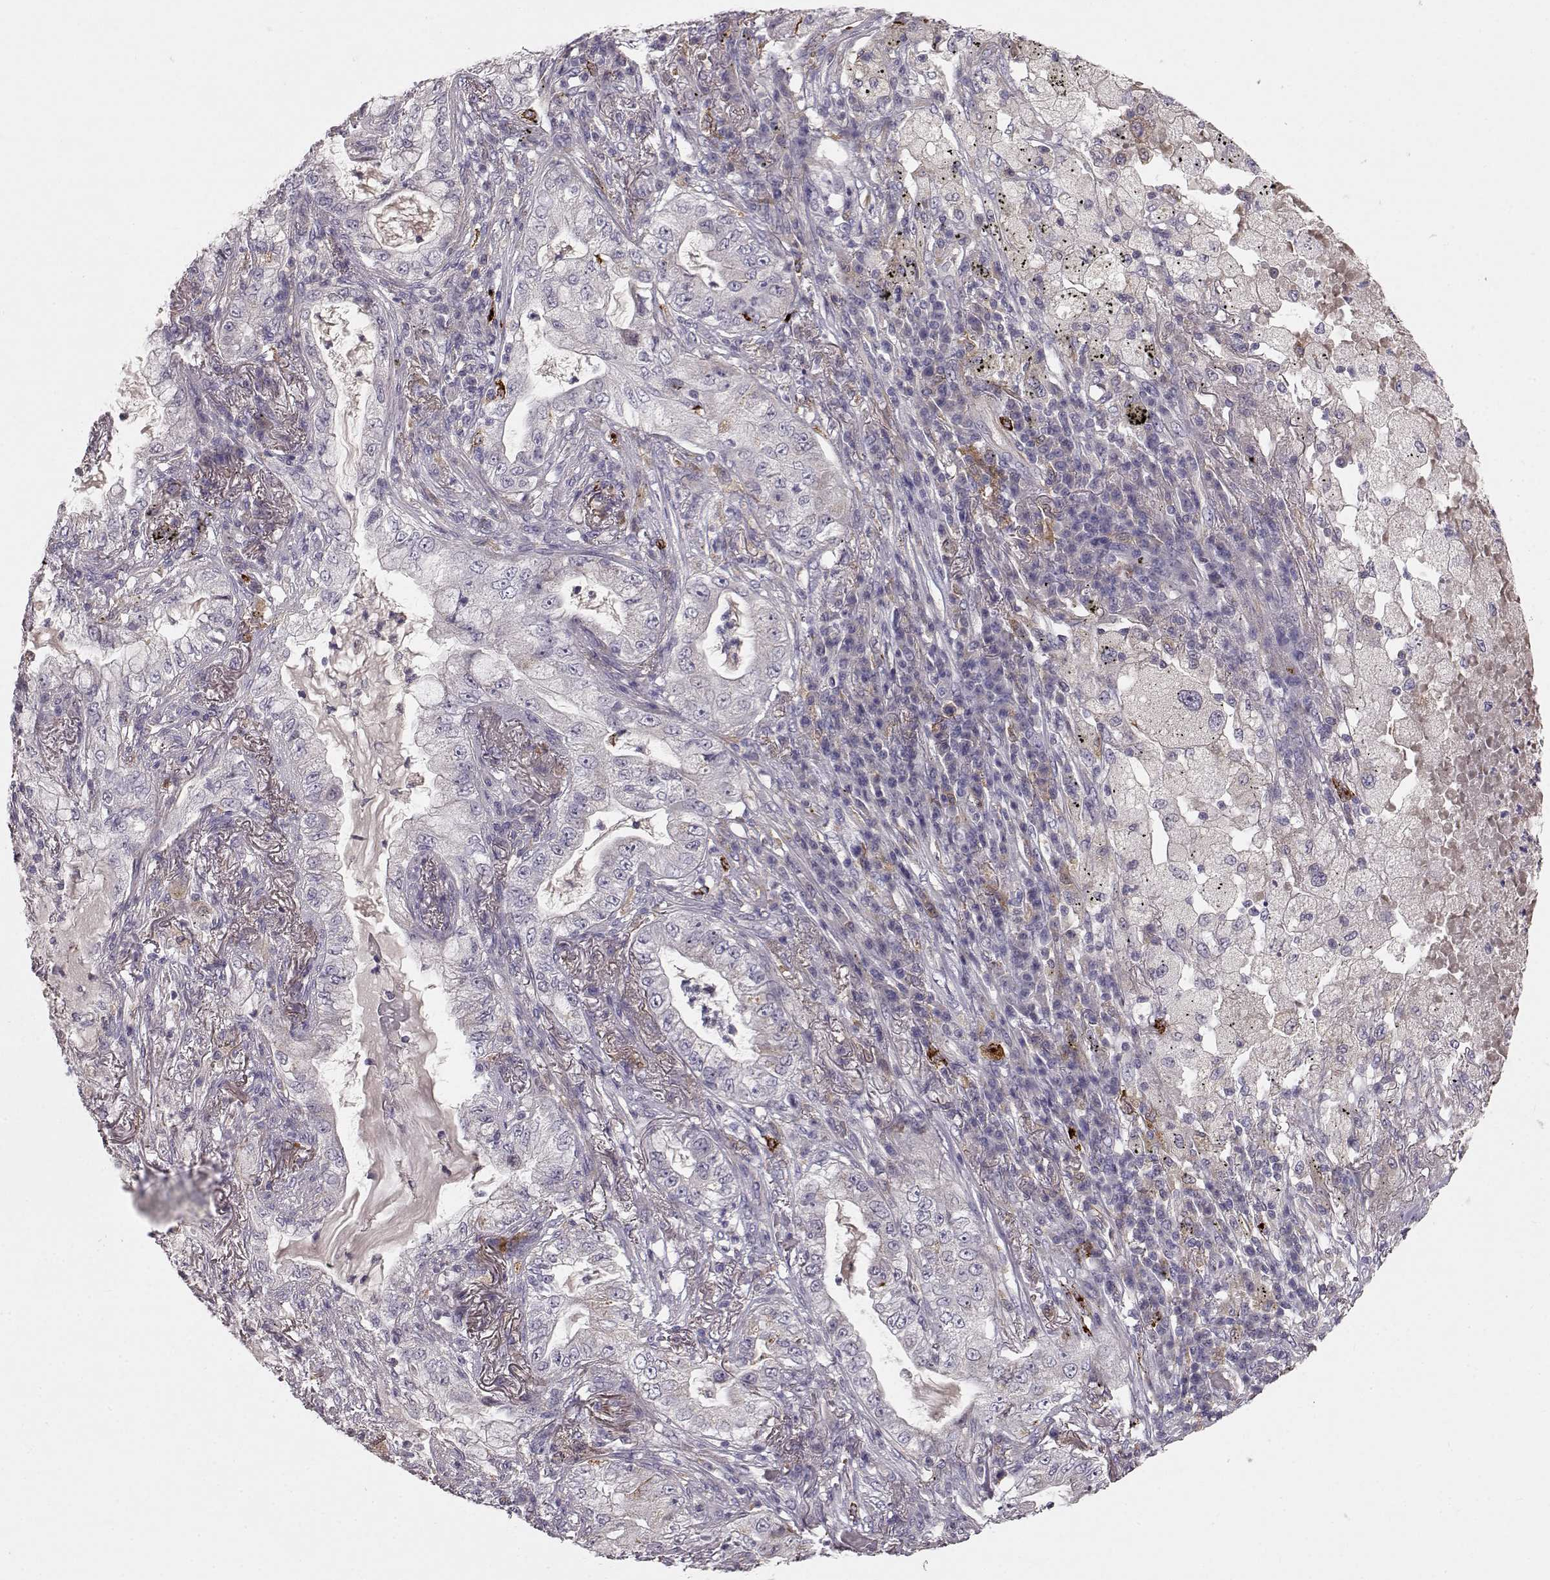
{"staining": {"intensity": "negative", "quantity": "none", "location": "none"}, "tissue": "lung cancer", "cell_type": "Tumor cells", "image_type": "cancer", "snomed": [{"axis": "morphology", "description": "Adenocarcinoma, NOS"}, {"axis": "topography", "description": "Lung"}], "caption": "Lung adenocarcinoma stained for a protein using immunohistochemistry demonstrates no expression tumor cells.", "gene": "CCNF", "patient": {"sex": "female", "age": 73}}